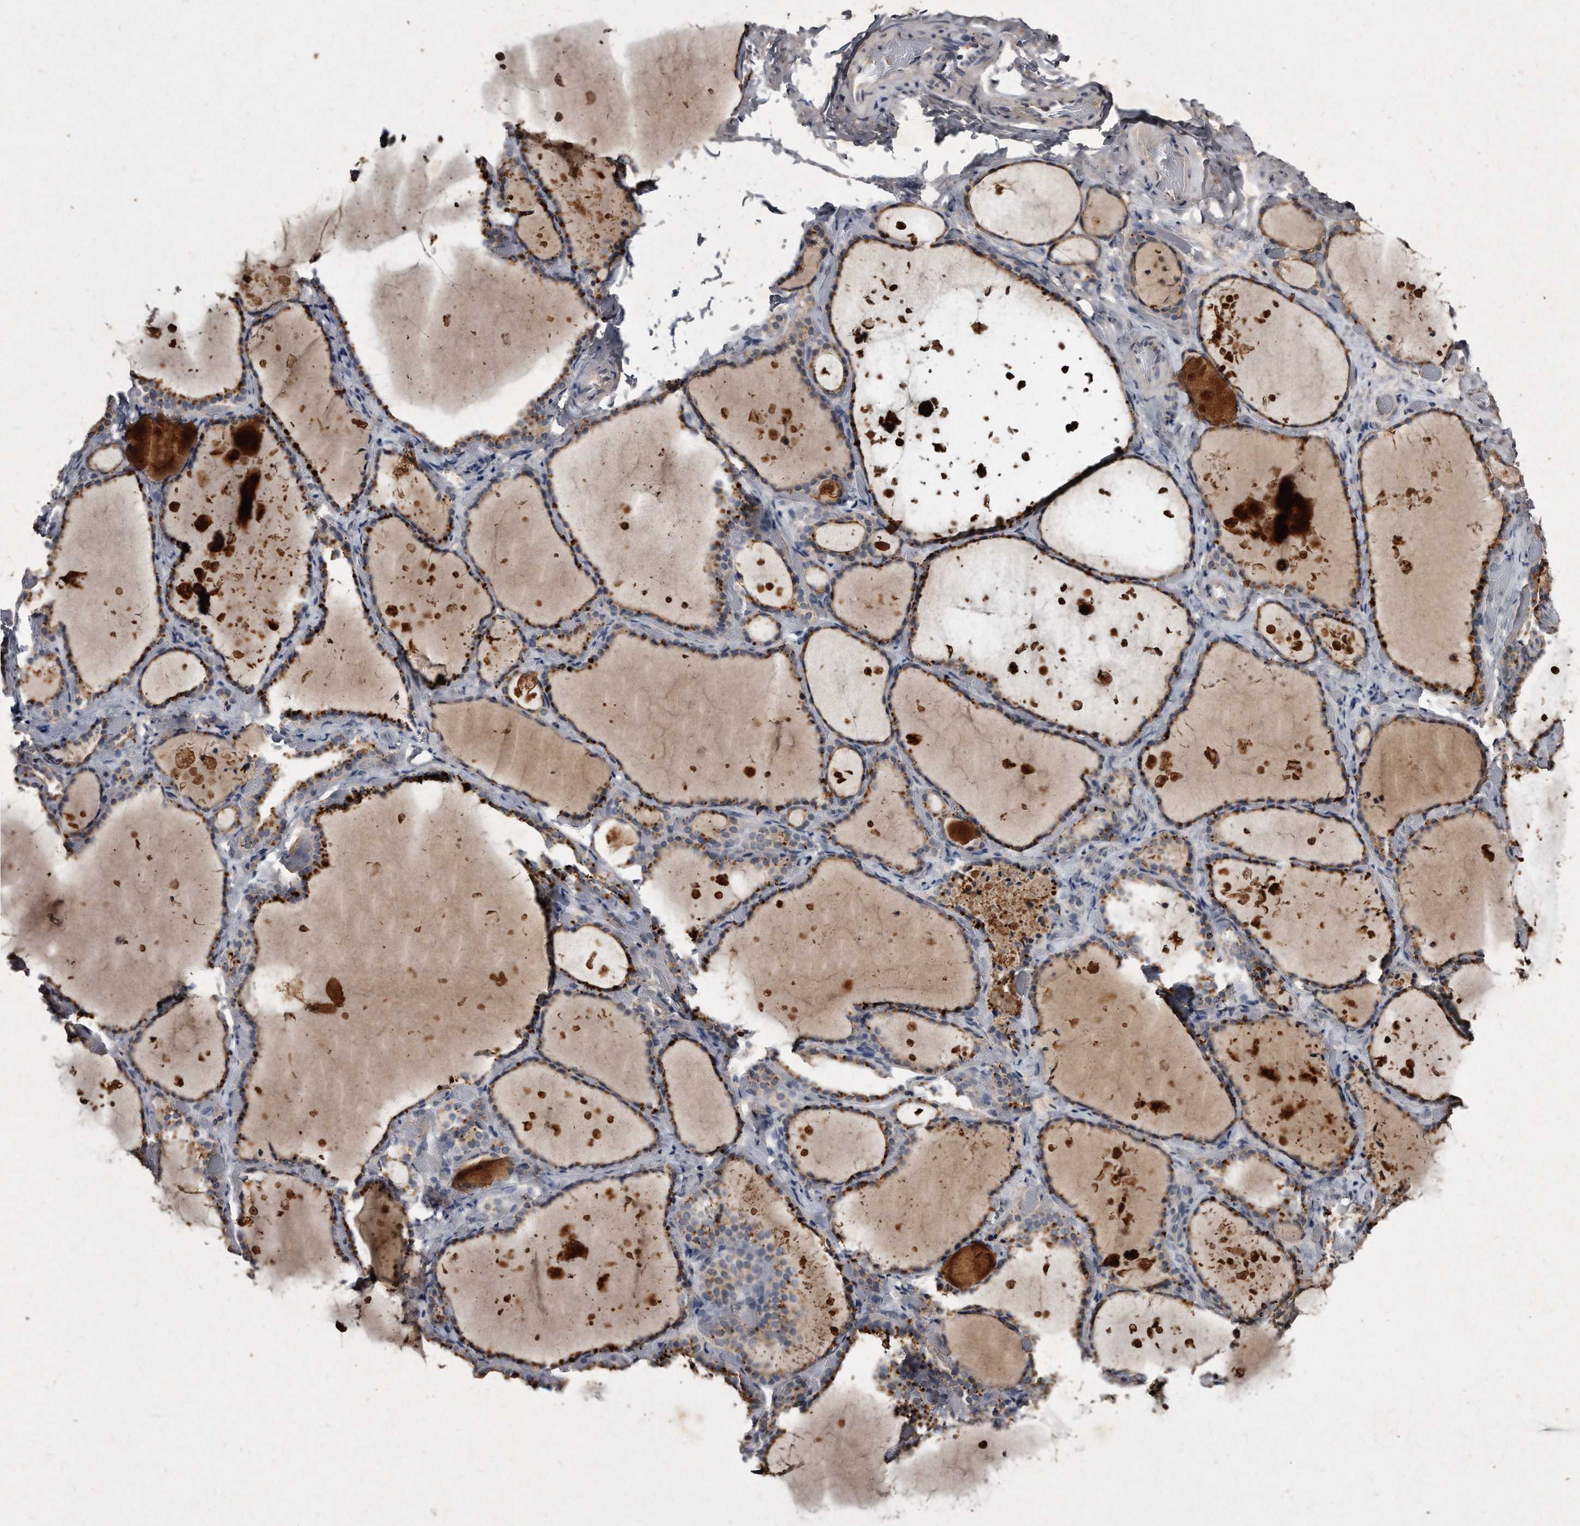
{"staining": {"intensity": "moderate", "quantity": ">75%", "location": "cytoplasmic/membranous"}, "tissue": "thyroid gland", "cell_type": "Glandular cells", "image_type": "normal", "snomed": [{"axis": "morphology", "description": "Normal tissue, NOS"}, {"axis": "topography", "description": "Thyroid gland"}], "caption": "This image displays benign thyroid gland stained with immunohistochemistry to label a protein in brown. The cytoplasmic/membranous of glandular cells show moderate positivity for the protein. Nuclei are counter-stained blue.", "gene": "KLHDC3", "patient": {"sex": "female", "age": 44}}